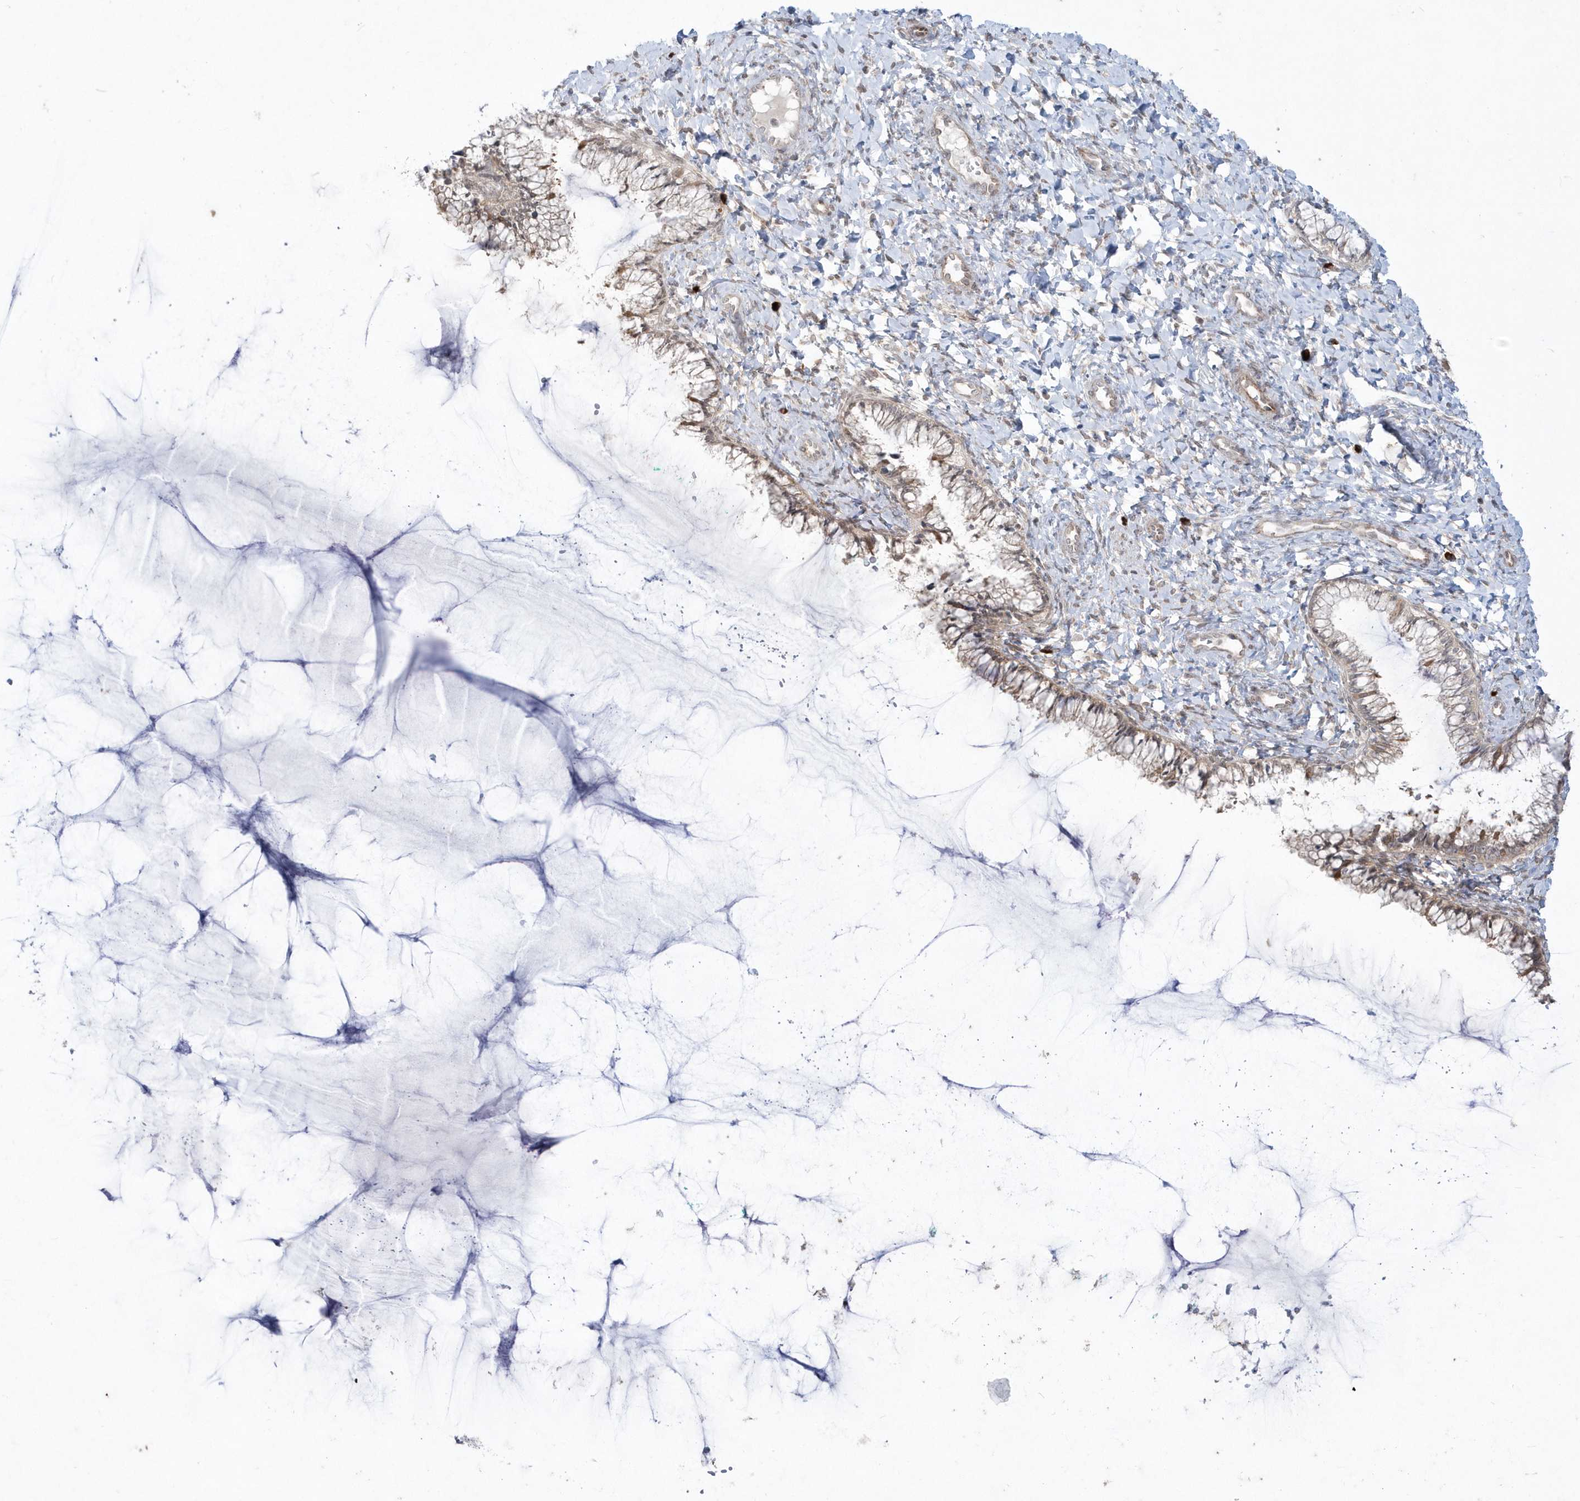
{"staining": {"intensity": "weak", "quantity": "25%-75%", "location": "cytoplasmic/membranous"}, "tissue": "cervix", "cell_type": "Glandular cells", "image_type": "normal", "snomed": [{"axis": "morphology", "description": "Normal tissue, NOS"}, {"axis": "morphology", "description": "Adenocarcinoma, NOS"}, {"axis": "topography", "description": "Cervix"}], "caption": "A brown stain labels weak cytoplasmic/membranous positivity of a protein in glandular cells of normal human cervix.", "gene": "DHX57", "patient": {"sex": "female", "age": 29}}